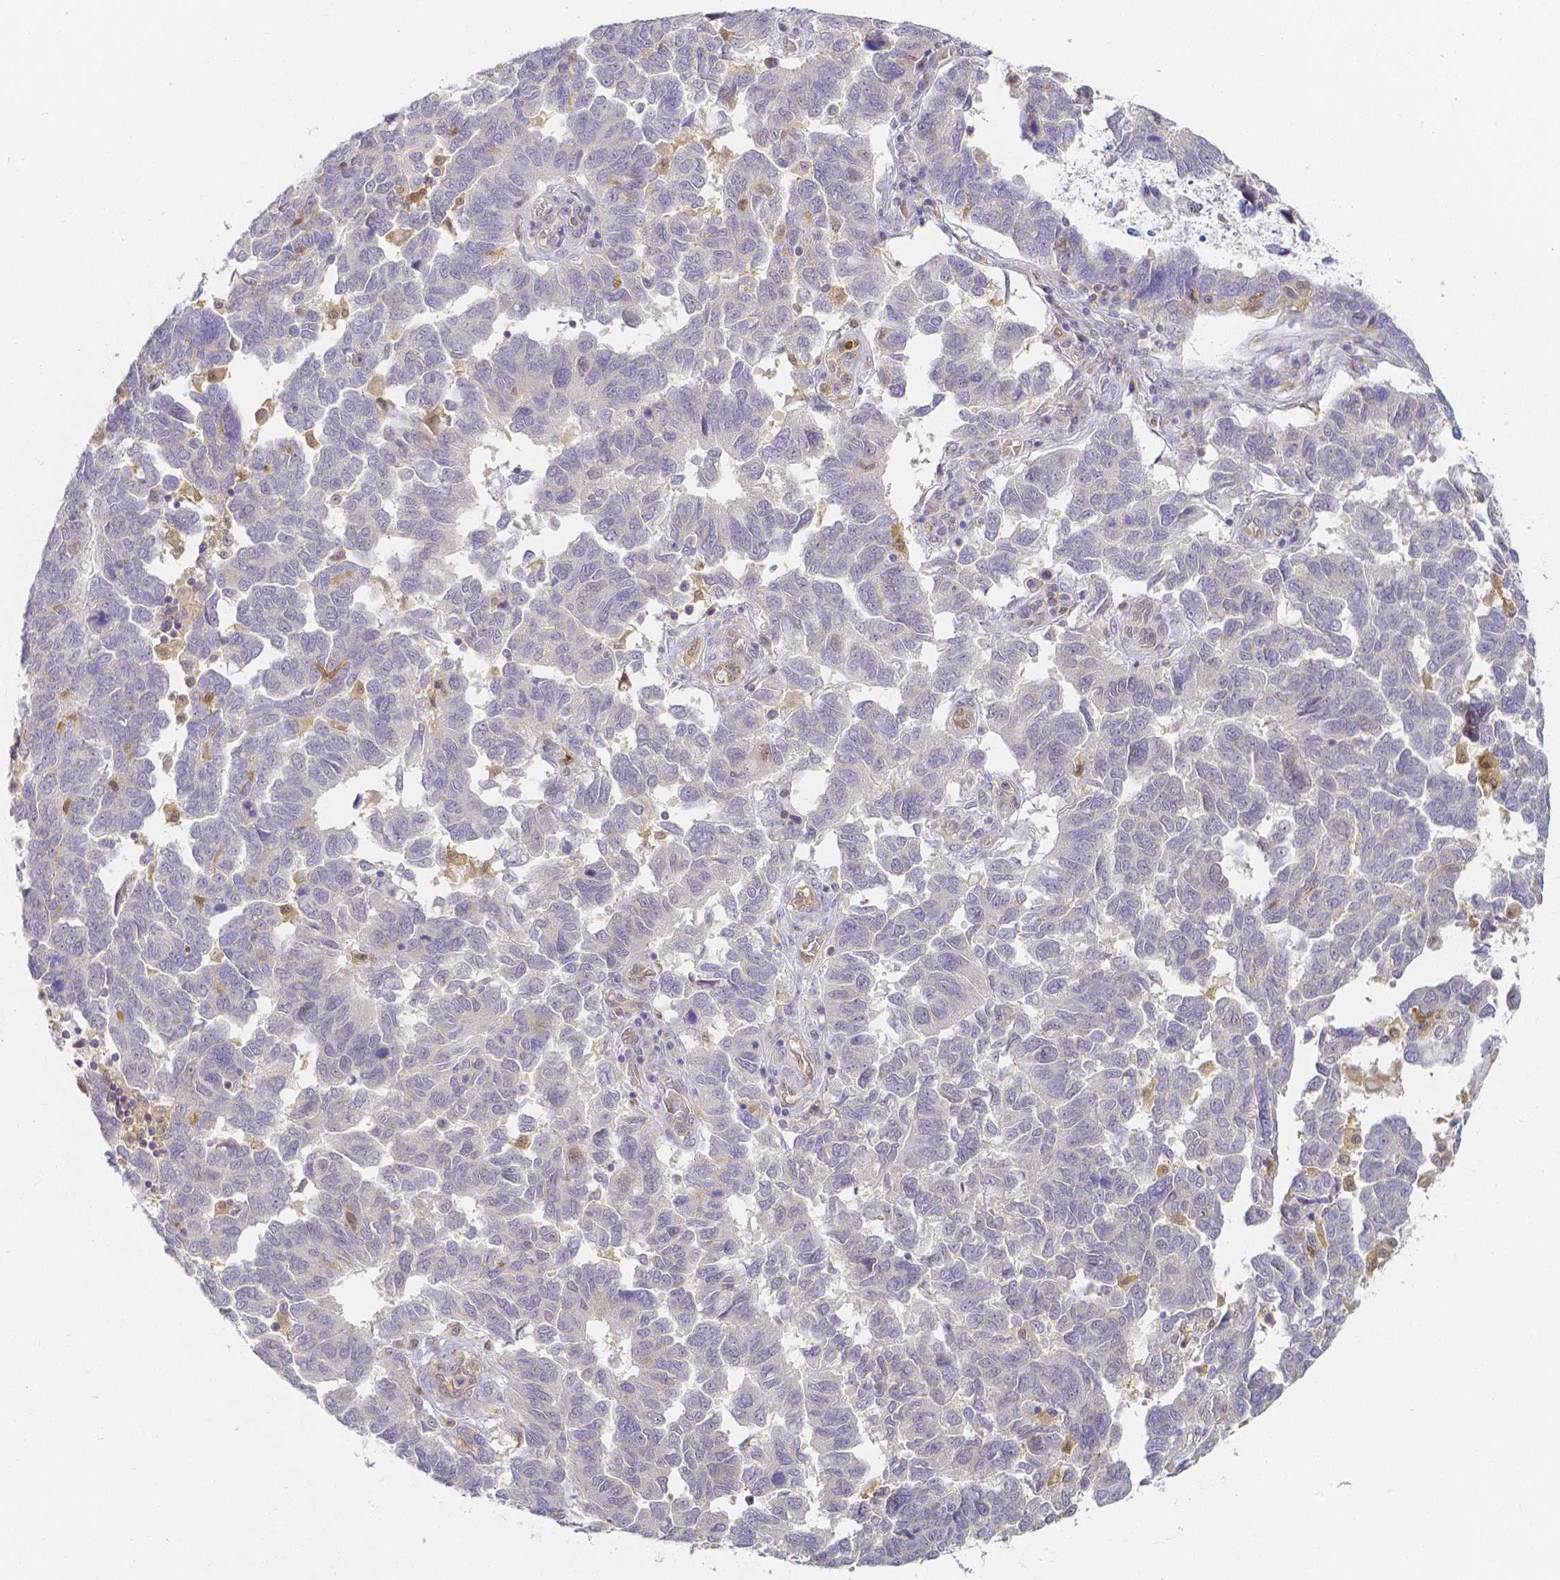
{"staining": {"intensity": "negative", "quantity": "none", "location": "none"}, "tissue": "ovarian cancer", "cell_type": "Tumor cells", "image_type": "cancer", "snomed": [{"axis": "morphology", "description": "Cystadenocarcinoma, serous, NOS"}, {"axis": "topography", "description": "Ovary"}], "caption": "There is no significant staining in tumor cells of serous cystadenocarcinoma (ovarian).", "gene": "KCNH1", "patient": {"sex": "female", "age": 64}}